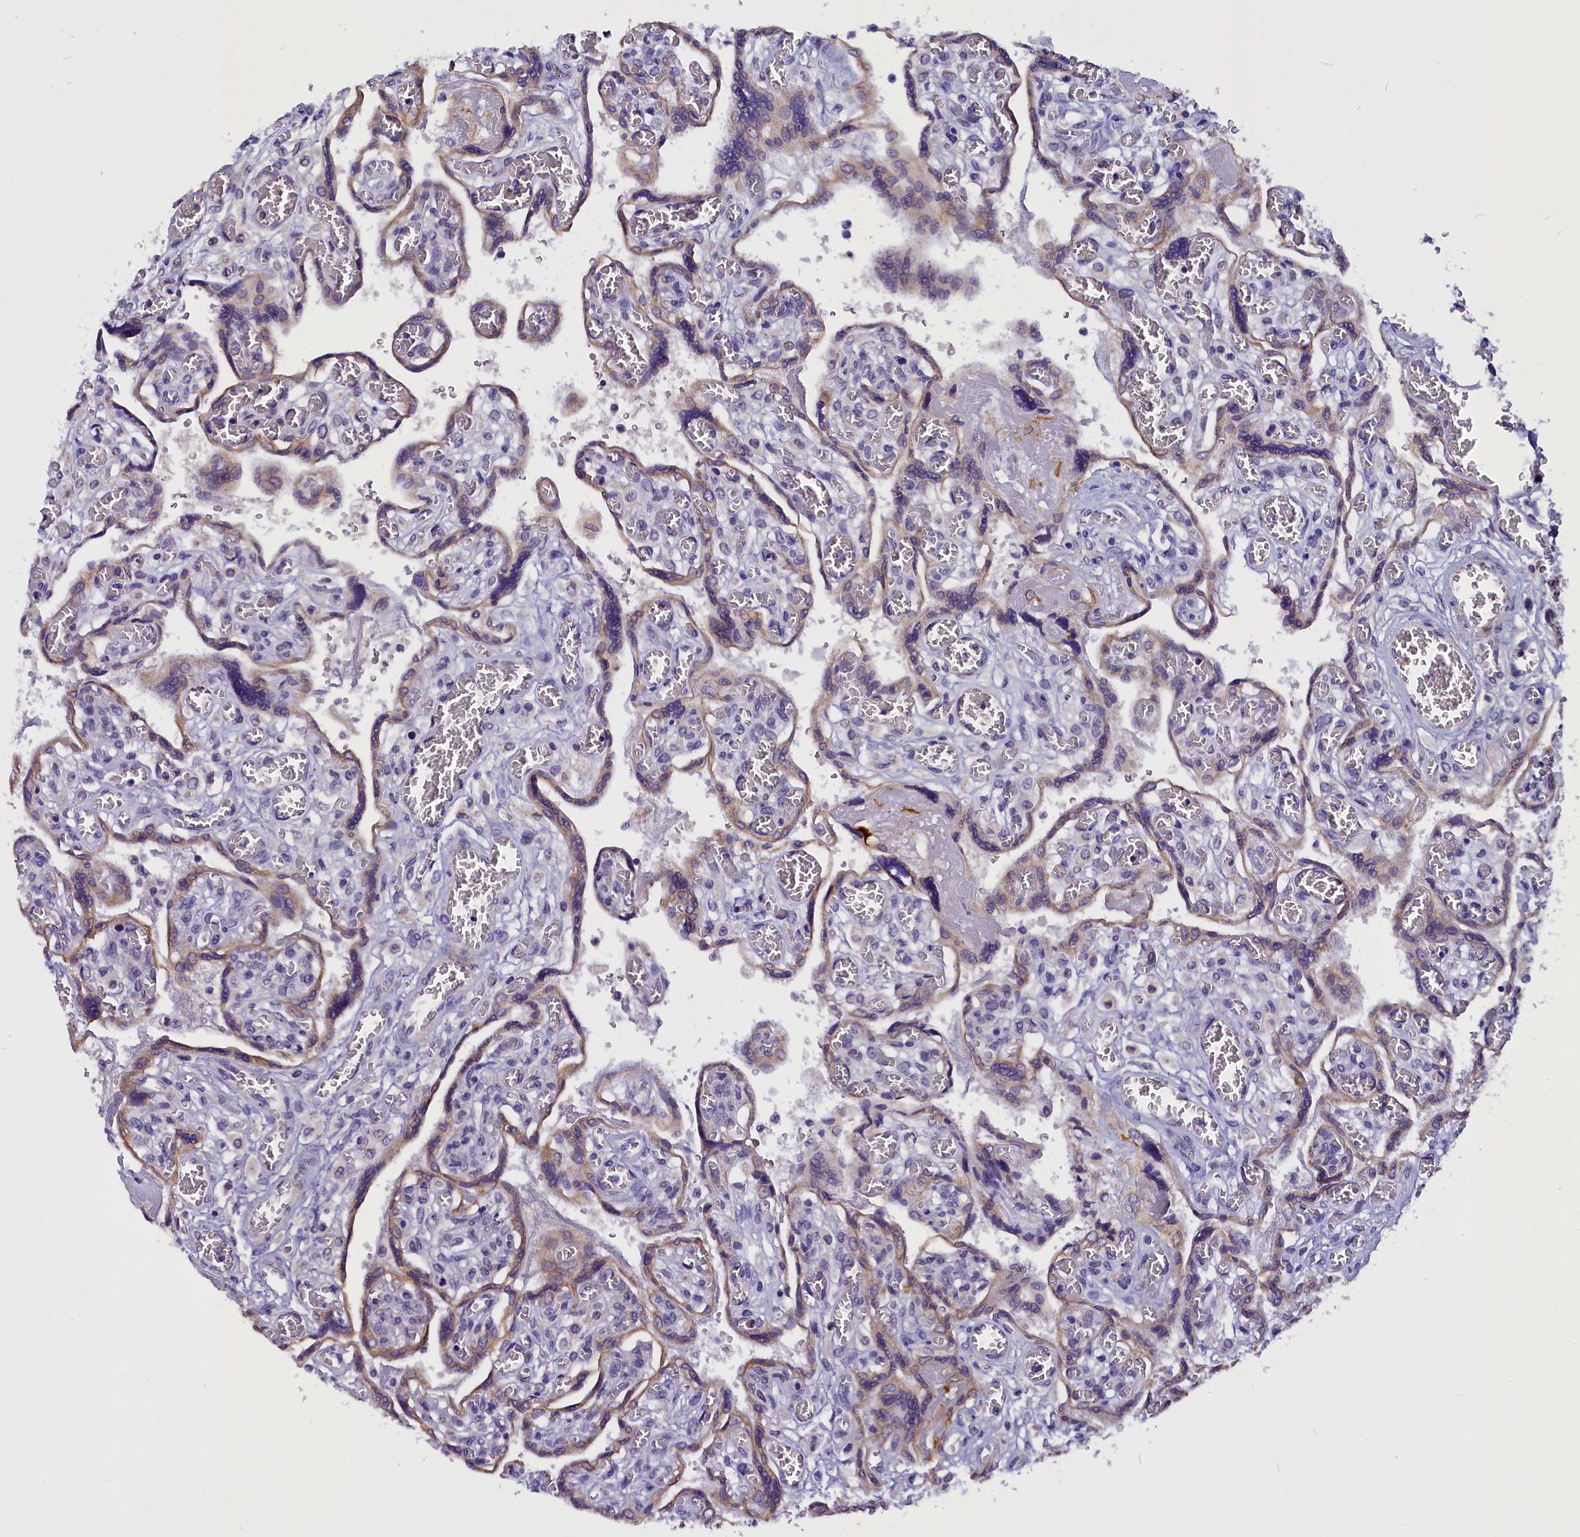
{"staining": {"intensity": "moderate", "quantity": "25%-75%", "location": "cytoplasmic/membranous"}, "tissue": "placenta", "cell_type": "Trophoblastic cells", "image_type": "normal", "snomed": [{"axis": "morphology", "description": "Normal tissue, NOS"}, {"axis": "topography", "description": "Placenta"}], "caption": "Immunohistochemistry histopathology image of unremarkable placenta: human placenta stained using immunohistochemistry exhibits medium levels of moderate protein expression localized specifically in the cytoplasmic/membranous of trophoblastic cells, appearing as a cytoplasmic/membranous brown color.", "gene": "CEP170", "patient": {"sex": "female", "age": 39}}